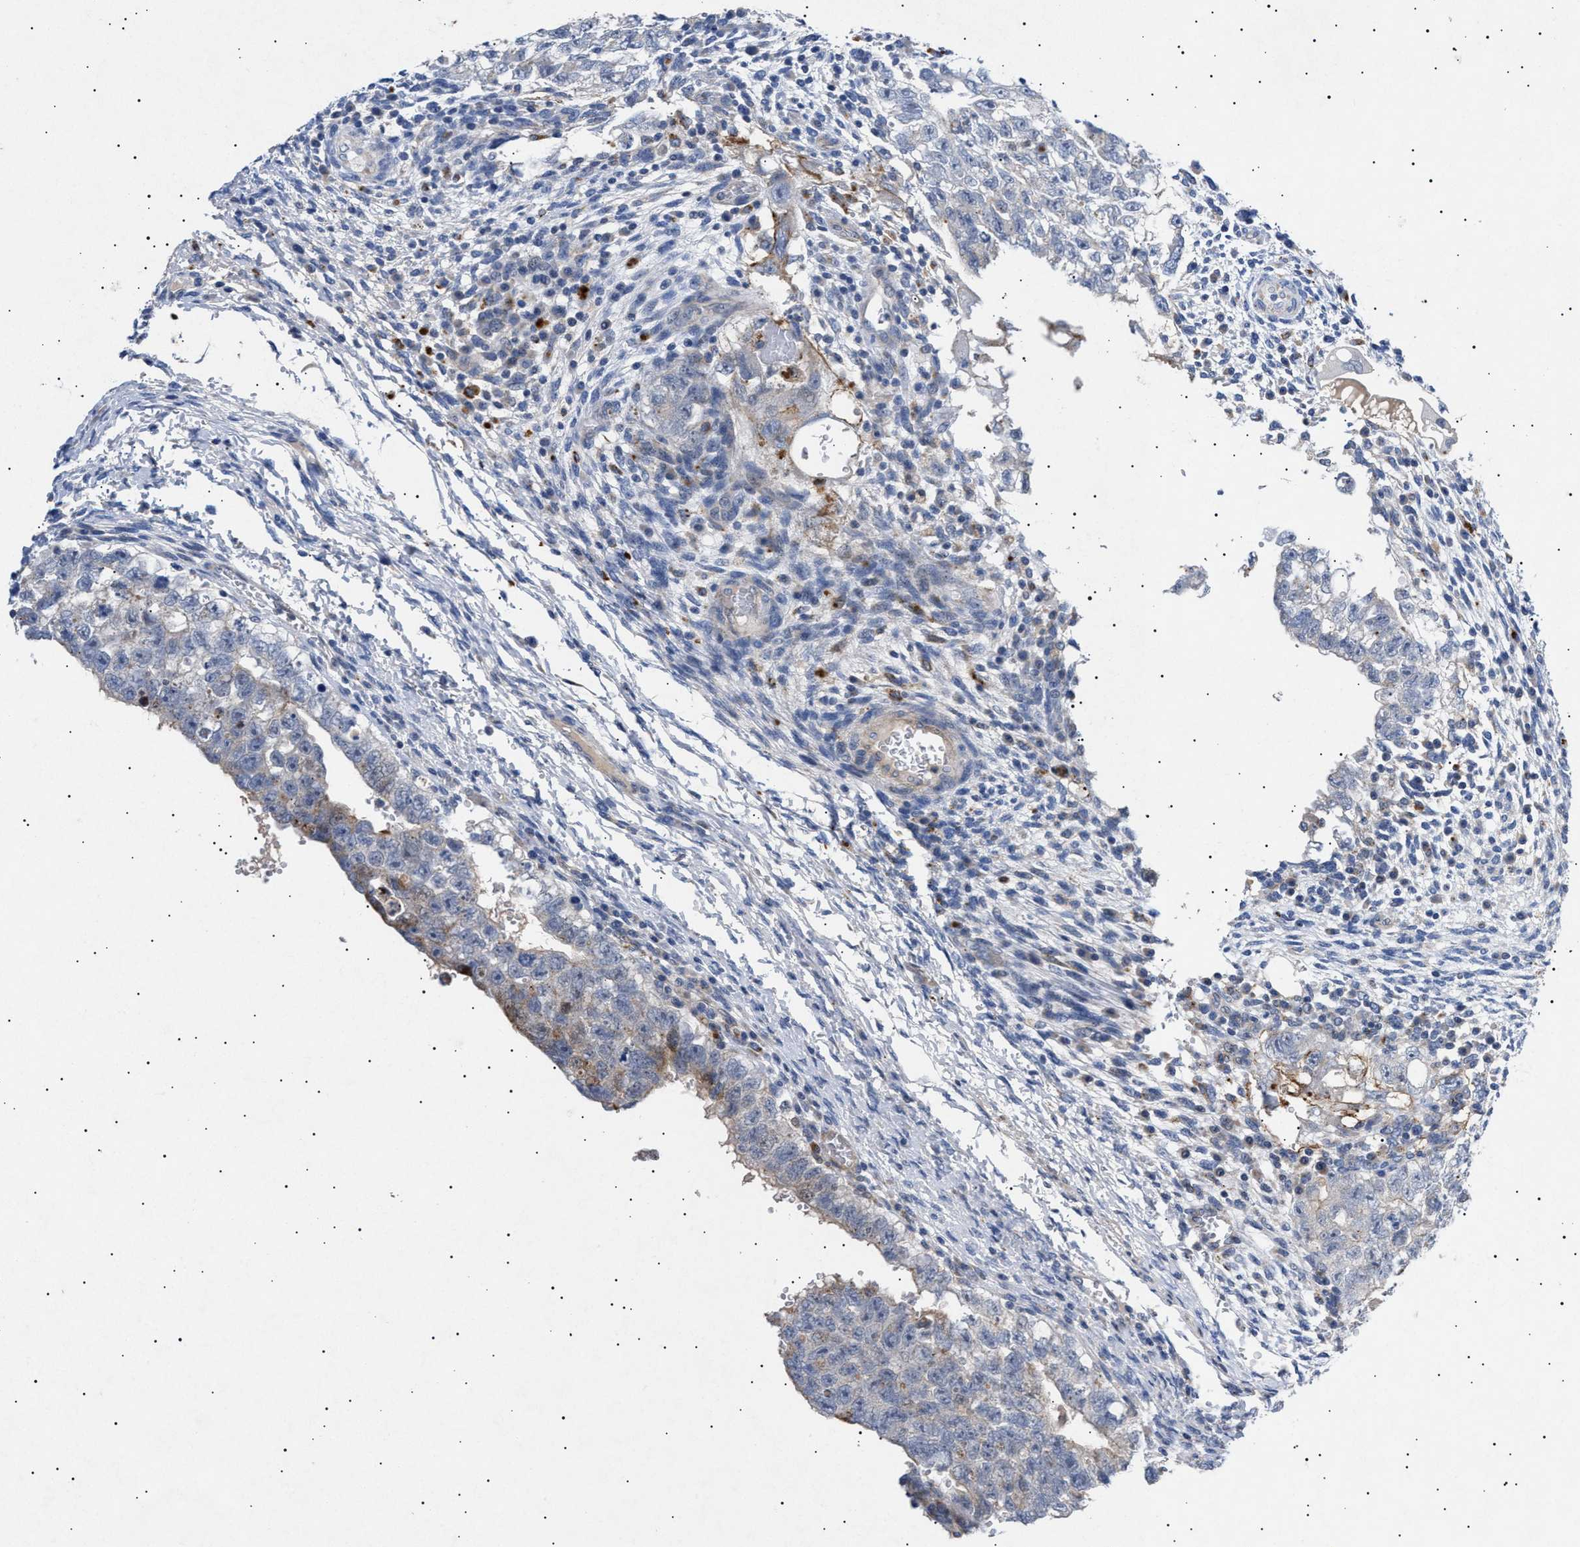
{"staining": {"intensity": "moderate", "quantity": "<25%", "location": "cytoplasmic/membranous"}, "tissue": "testis cancer", "cell_type": "Tumor cells", "image_type": "cancer", "snomed": [{"axis": "morphology", "description": "Seminoma, NOS"}, {"axis": "morphology", "description": "Carcinoma, Embryonal, NOS"}, {"axis": "topography", "description": "Testis"}], "caption": "Testis cancer stained with IHC exhibits moderate cytoplasmic/membranous expression in about <25% of tumor cells.", "gene": "SIRT5", "patient": {"sex": "male", "age": 38}}